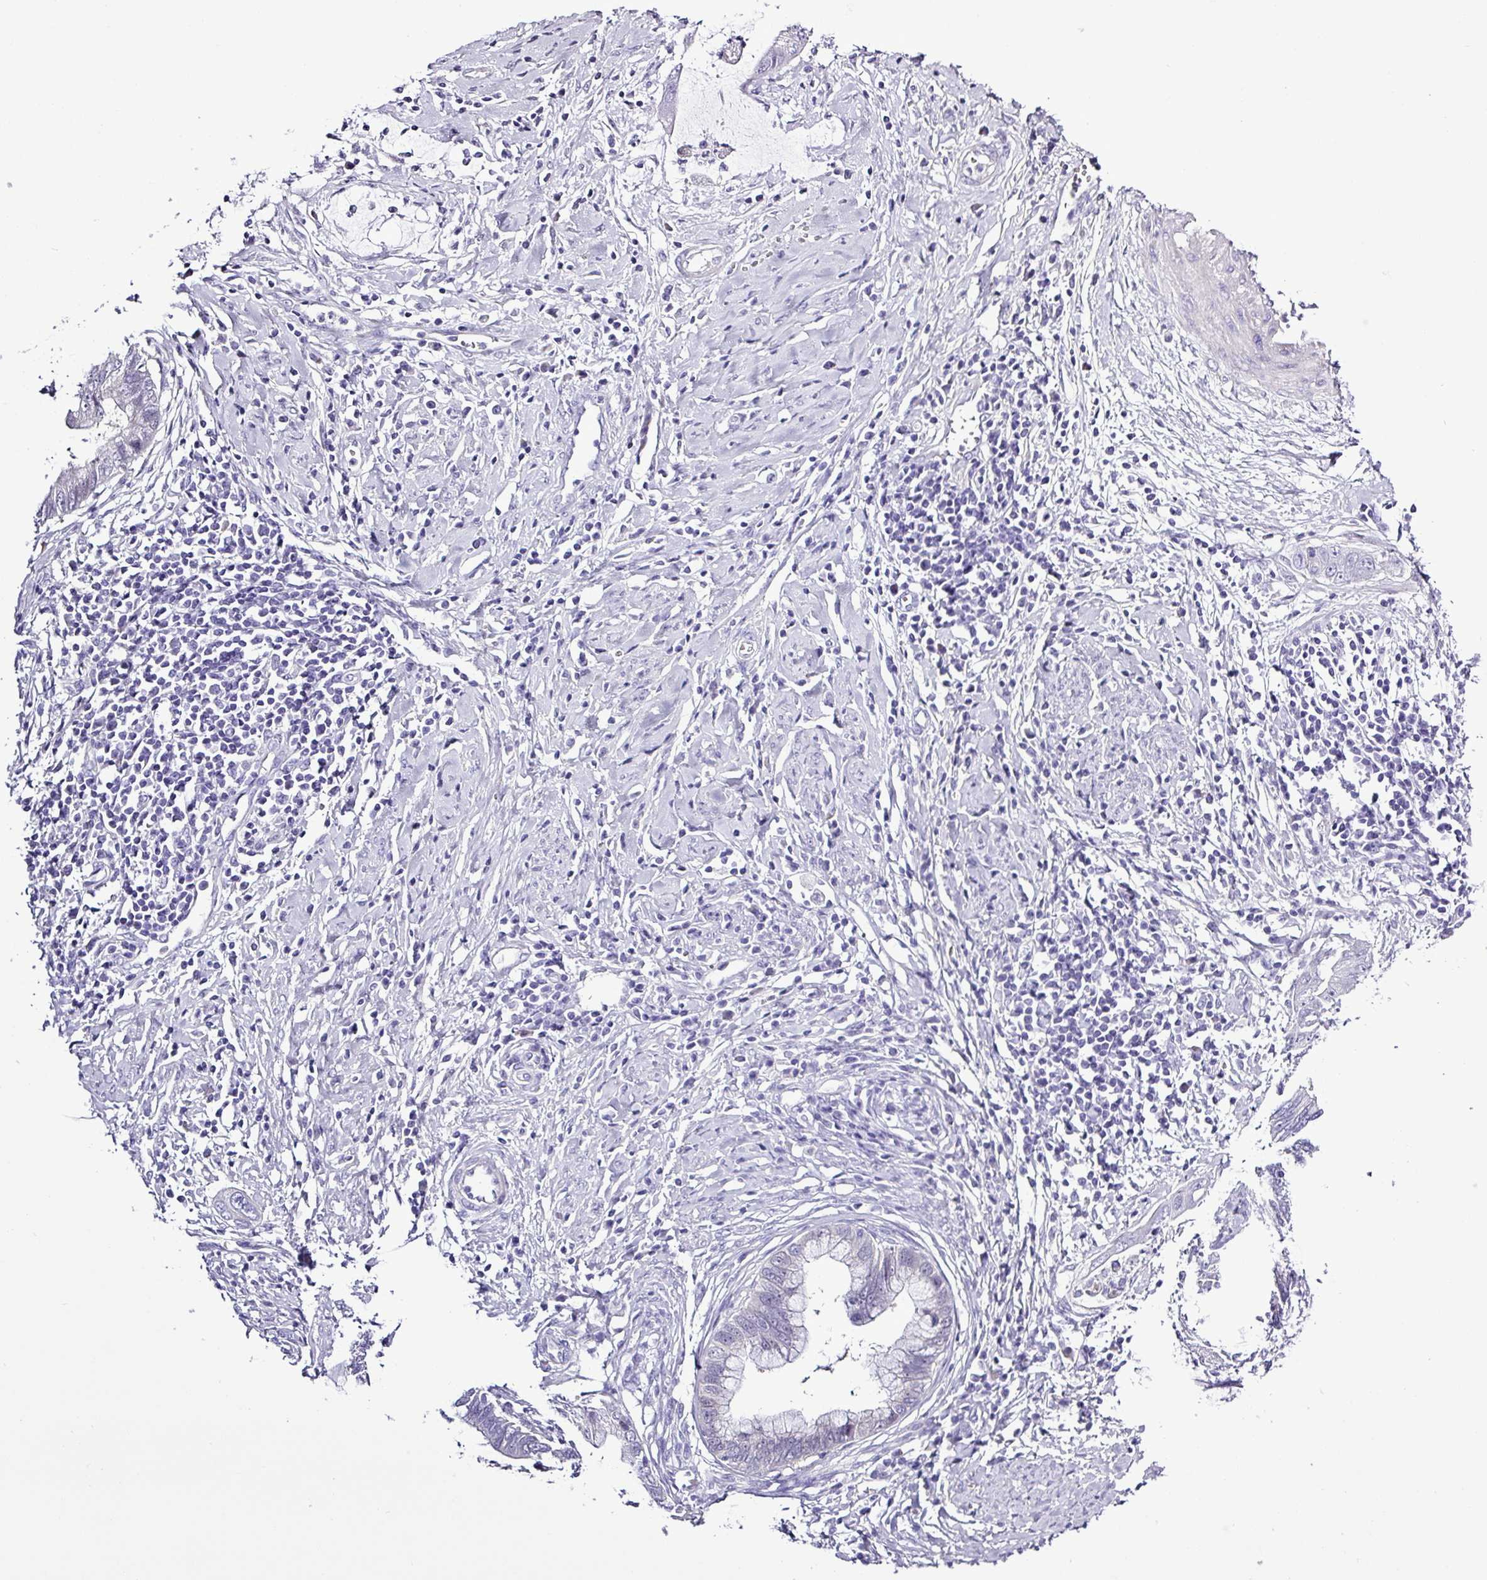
{"staining": {"intensity": "negative", "quantity": "none", "location": "none"}, "tissue": "cervical cancer", "cell_type": "Tumor cells", "image_type": "cancer", "snomed": [{"axis": "morphology", "description": "Adenocarcinoma, NOS"}, {"axis": "topography", "description": "Cervix"}], "caption": "This is a micrograph of immunohistochemistry staining of cervical adenocarcinoma, which shows no expression in tumor cells.", "gene": "ALDH3A1", "patient": {"sex": "female", "age": 44}}